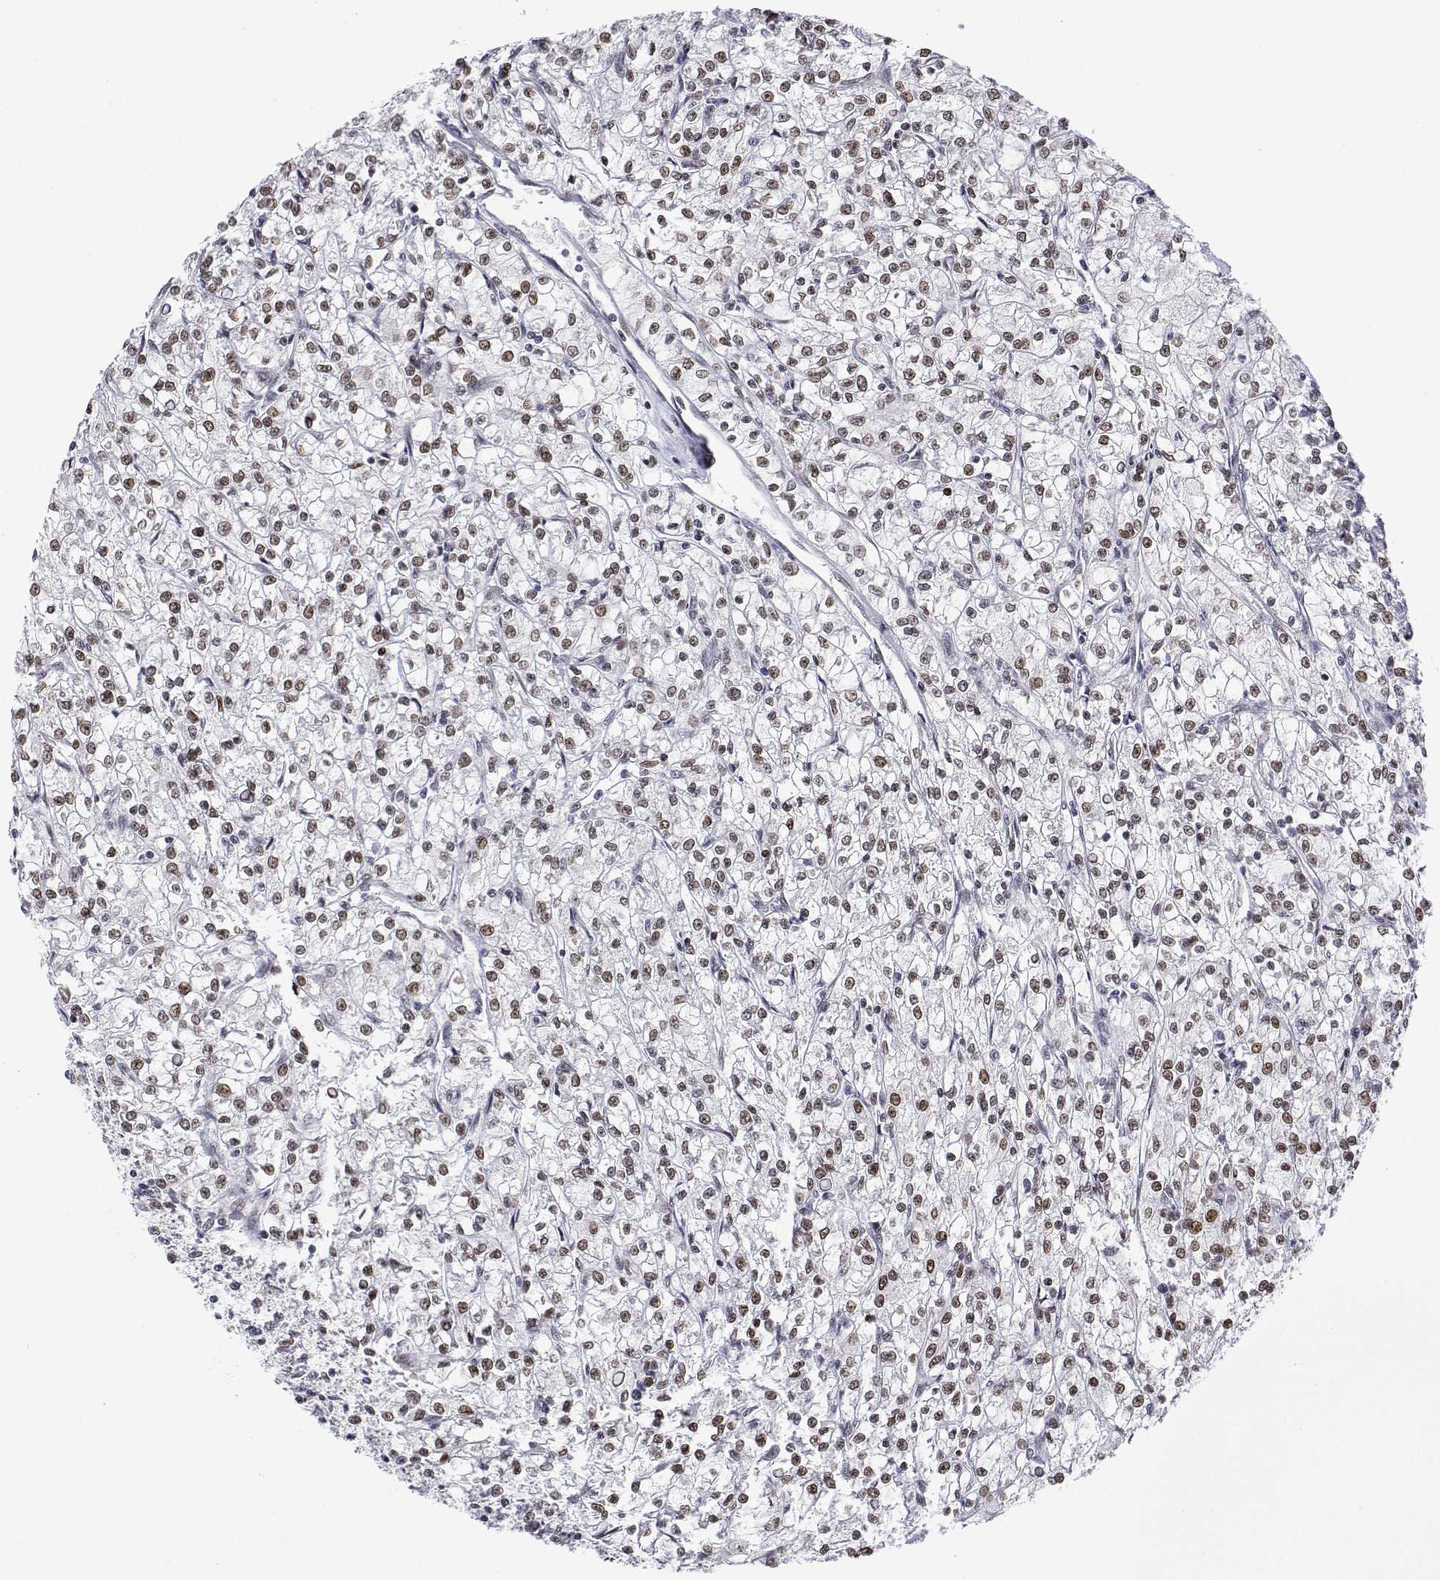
{"staining": {"intensity": "weak", "quantity": ">75%", "location": "nuclear"}, "tissue": "renal cancer", "cell_type": "Tumor cells", "image_type": "cancer", "snomed": [{"axis": "morphology", "description": "Adenocarcinoma, NOS"}, {"axis": "topography", "description": "Kidney"}], "caption": "Tumor cells show low levels of weak nuclear positivity in approximately >75% of cells in renal adenocarcinoma. (brown staining indicates protein expression, while blue staining denotes nuclei).", "gene": "XPC", "patient": {"sex": "female", "age": 59}}